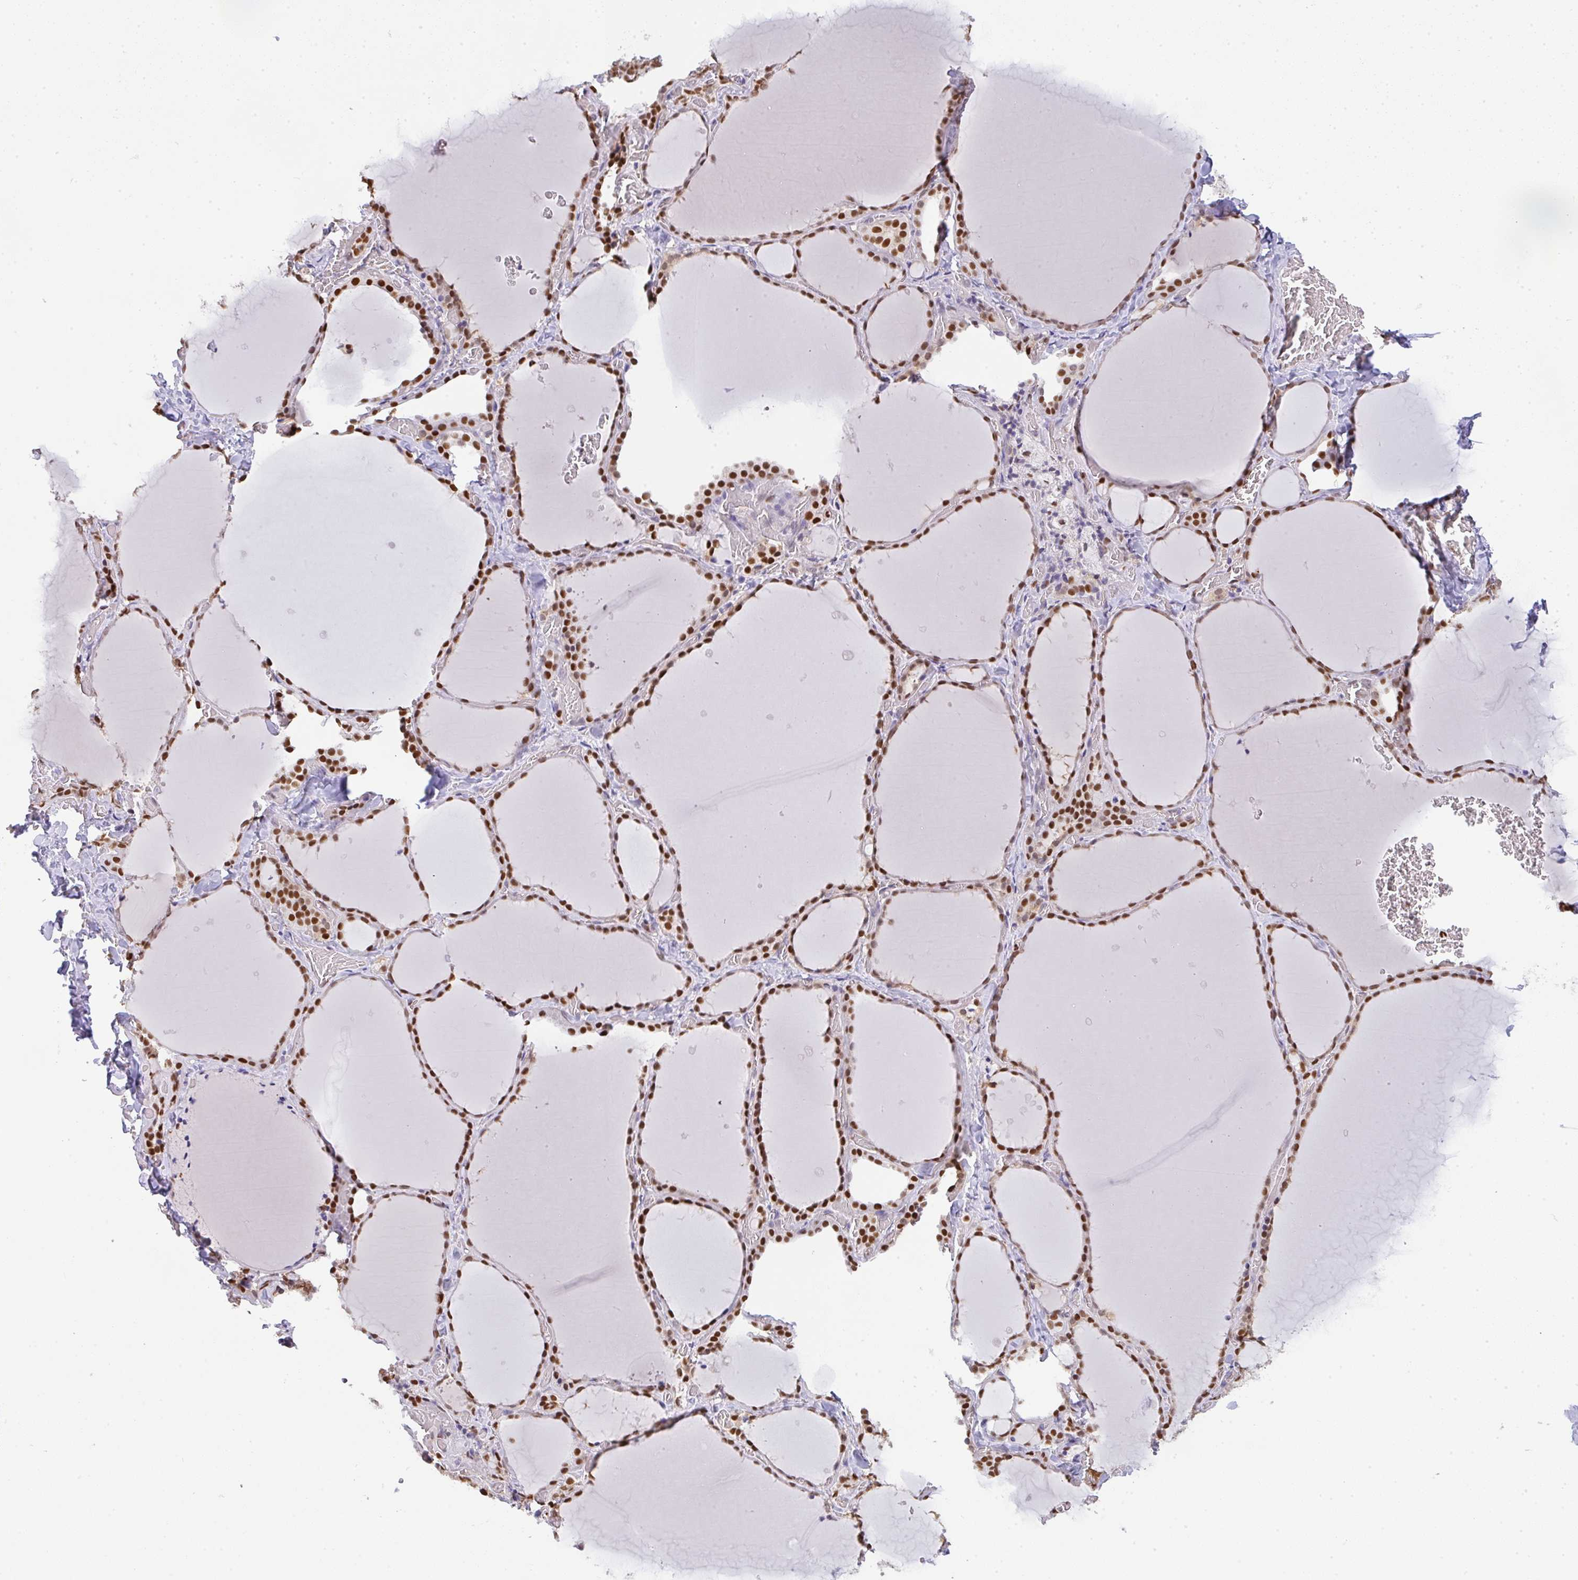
{"staining": {"intensity": "strong", "quantity": ">75%", "location": "nuclear"}, "tissue": "thyroid gland", "cell_type": "Glandular cells", "image_type": "normal", "snomed": [{"axis": "morphology", "description": "Normal tissue, NOS"}, {"axis": "topography", "description": "Thyroid gland"}], "caption": "About >75% of glandular cells in unremarkable thyroid gland show strong nuclear protein expression as visualized by brown immunohistochemical staining.", "gene": "BBX", "patient": {"sex": "female", "age": 36}}